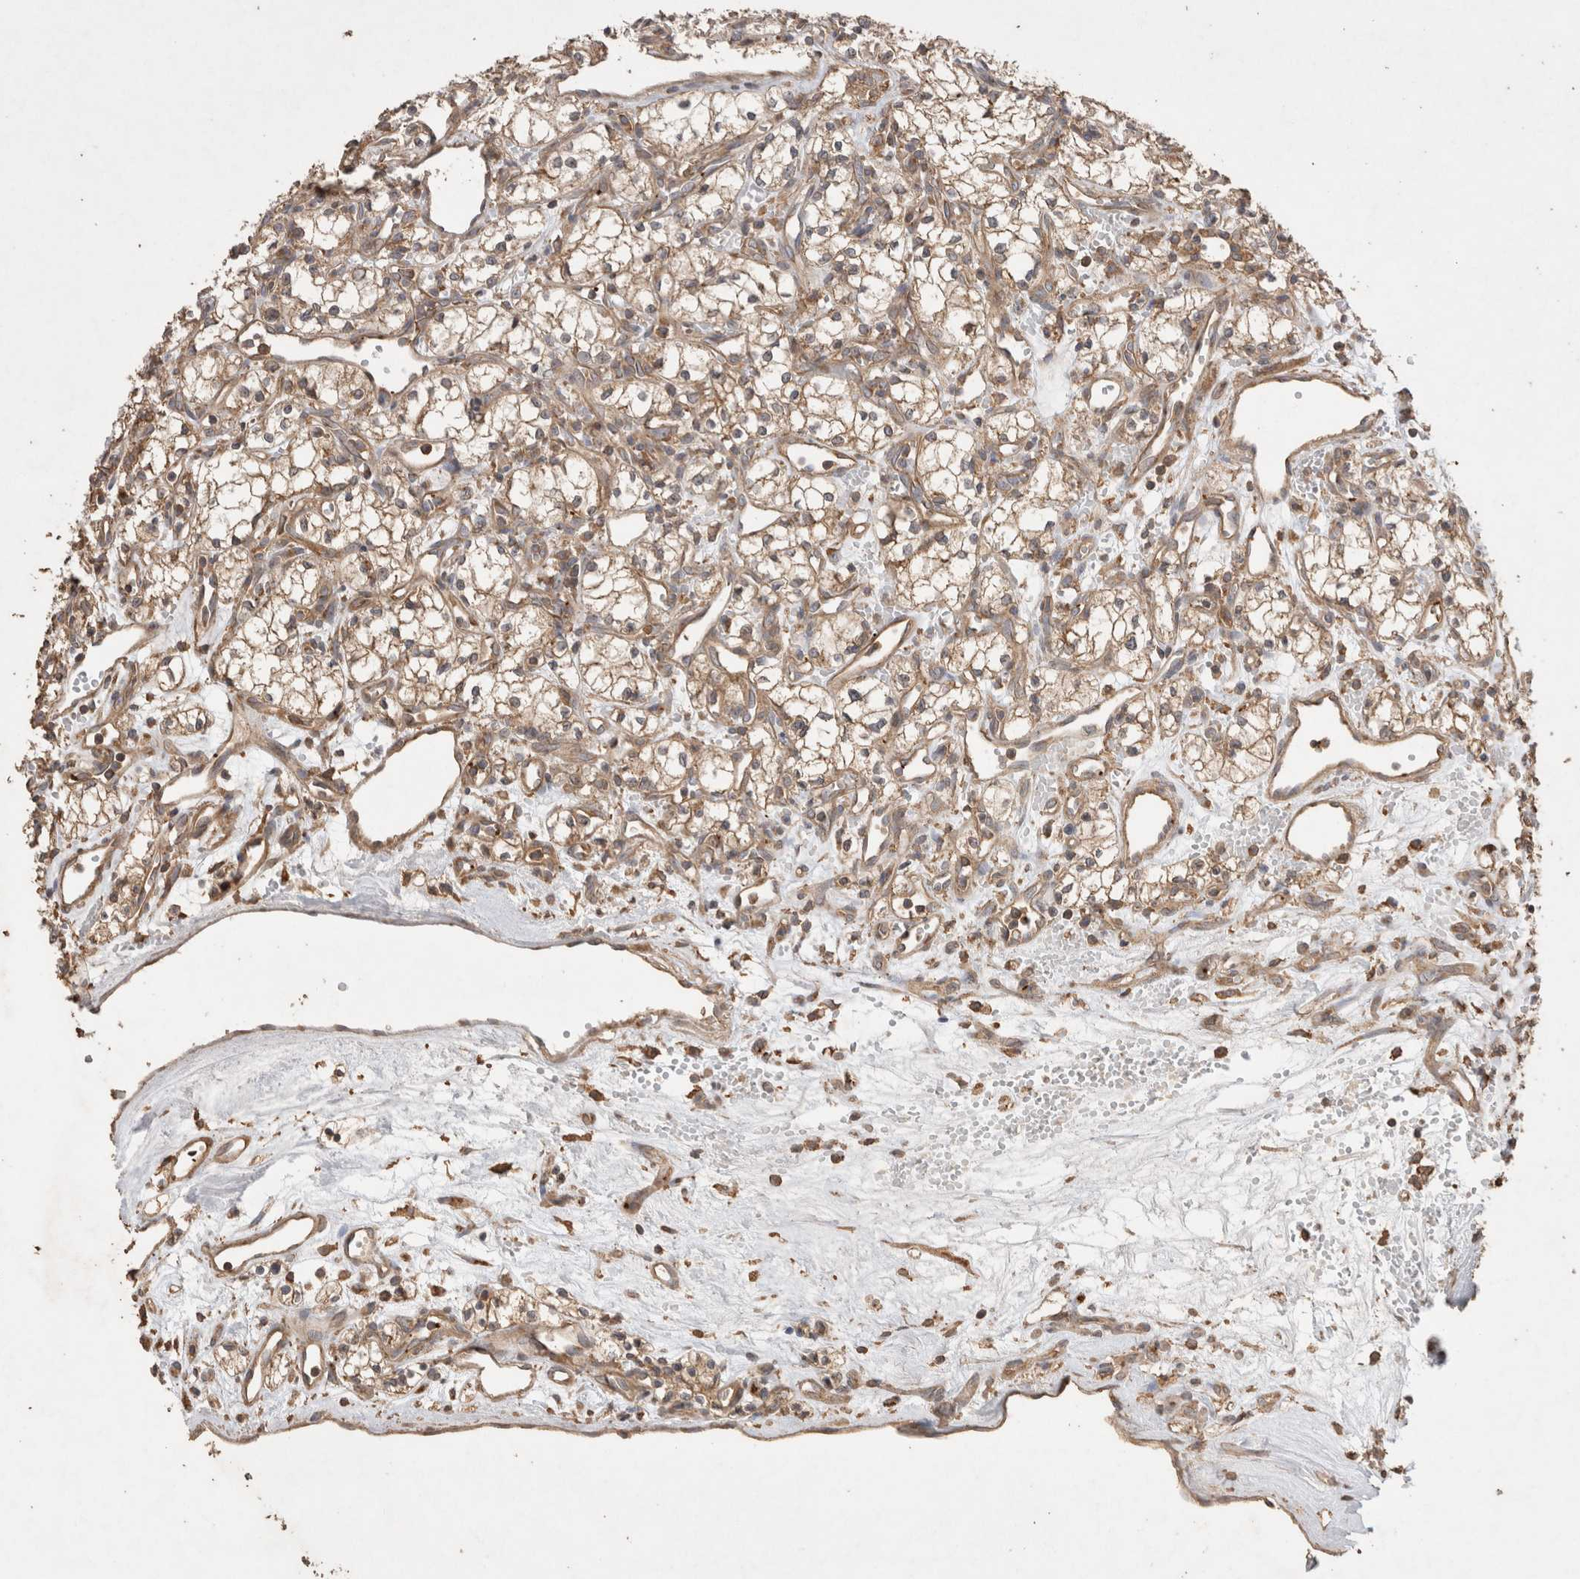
{"staining": {"intensity": "weak", "quantity": ">75%", "location": "cytoplasmic/membranous"}, "tissue": "renal cancer", "cell_type": "Tumor cells", "image_type": "cancer", "snomed": [{"axis": "morphology", "description": "Adenocarcinoma, NOS"}, {"axis": "topography", "description": "Kidney"}], "caption": "Immunohistochemical staining of human renal cancer reveals low levels of weak cytoplasmic/membranous protein positivity in approximately >75% of tumor cells. The staining was performed using DAB, with brown indicating positive protein expression. Nuclei are stained blue with hematoxylin.", "gene": "SNX31", "patient": {"sex": "male", "age": 59}}